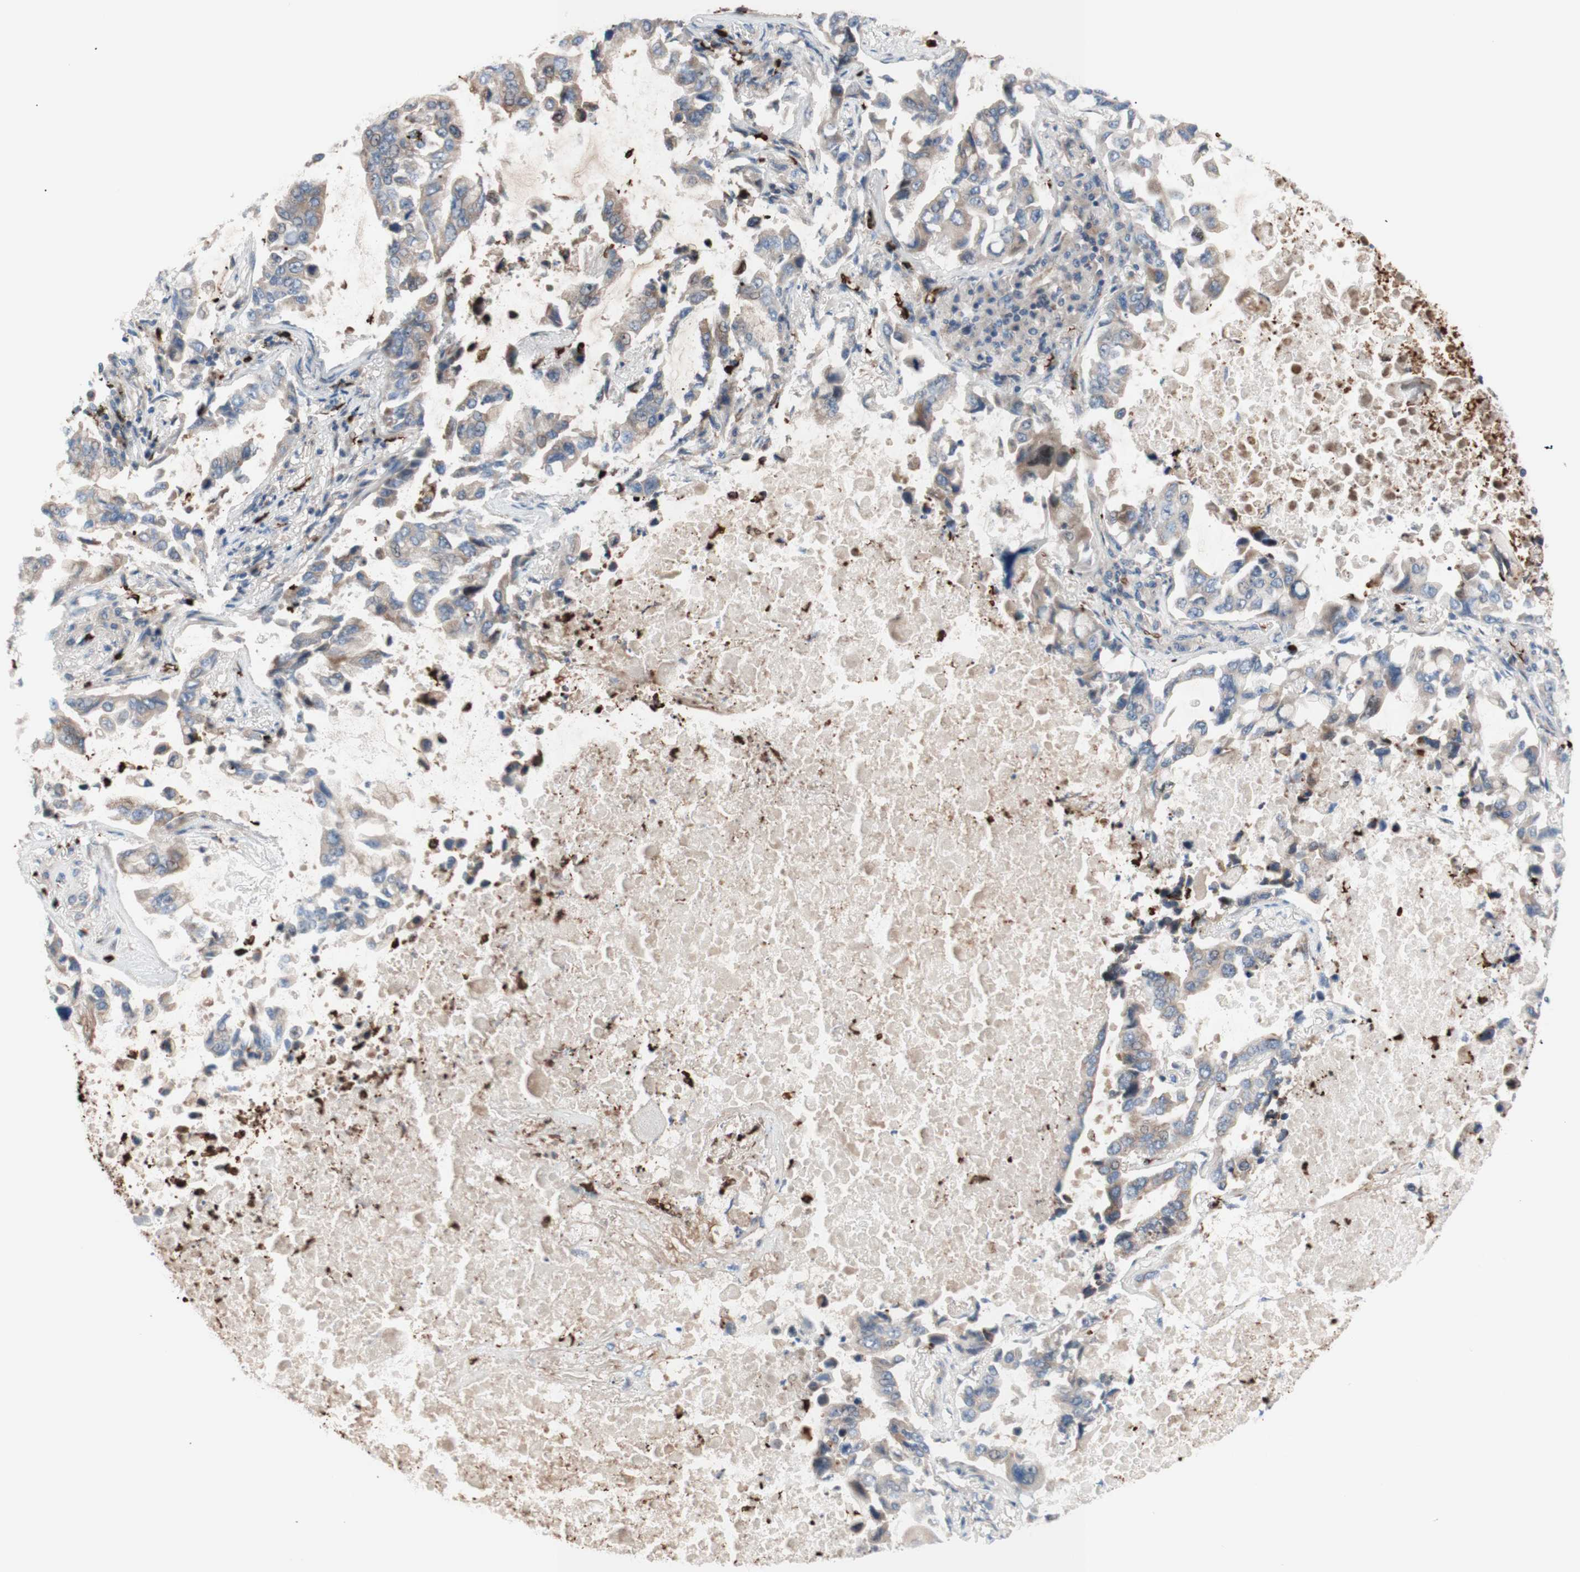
{"staining": {"intensity": "moderate", "quantity": "<25%", "location": "cytoplasmic/membranous"}, "tissue": "lung cancer", "cell_type": "Tumor cells", "image_type": "cancer", "snomed": [{"axis": "morphology", "description": "Adenocarcinoma, NOS"}, {"axis": "topography", "description": "Lung"}], "caption": "This histopathology image reveals immunohistochemistry staining of lung adenocarcinoma, with low moderate cytoplasmic/membranous staining in about <25% of tumor cells.", "gene": "USP9X", "patient": {"sex": "male", "age": 64}}